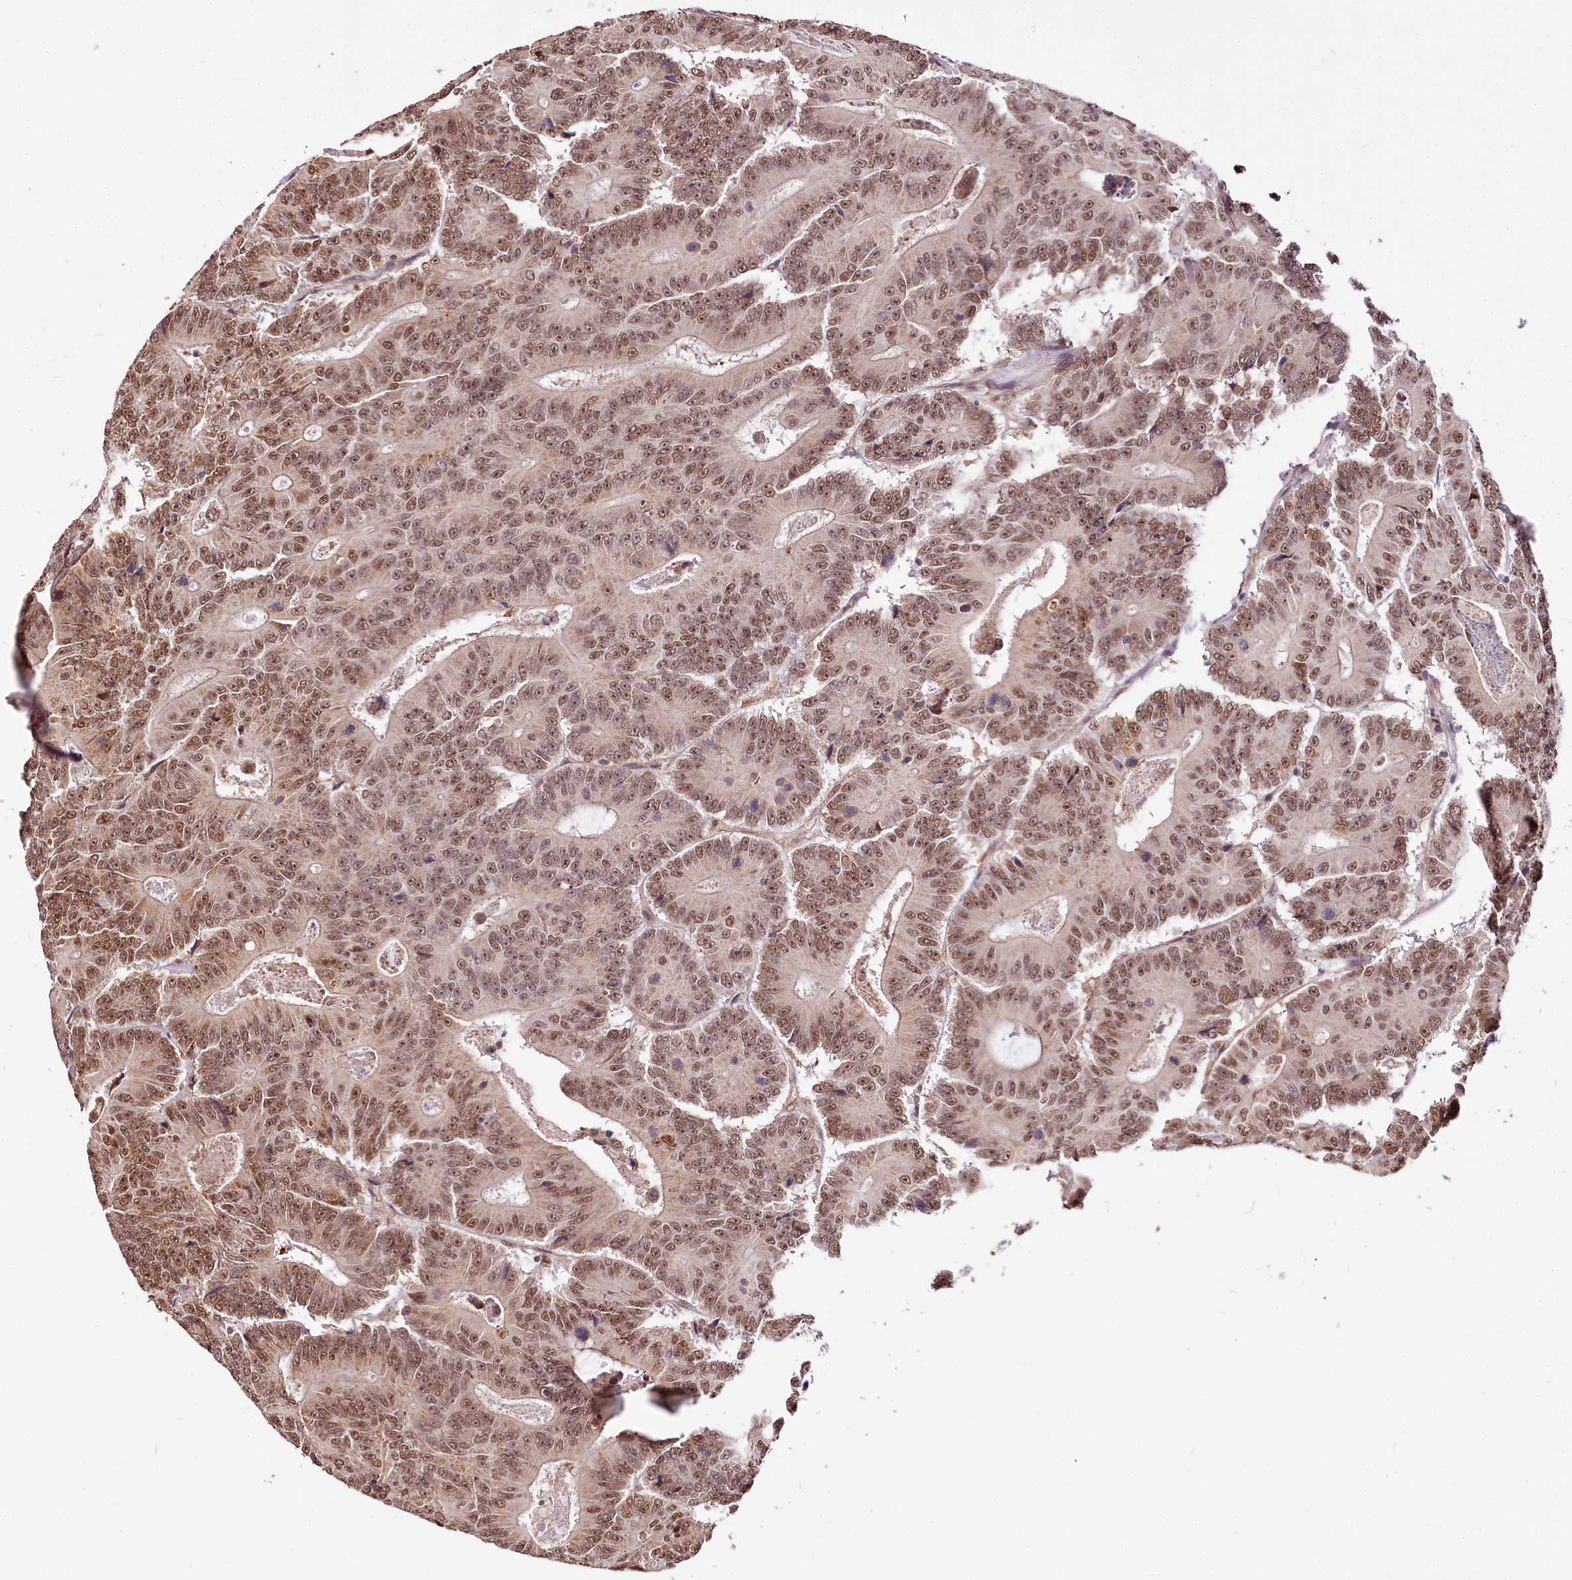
{"staining": {"intensity": "moderate", "quantity": ">75%", "location": "nuclear"}, "tissue": "colorectal cancer", "cell_type": "Tumor cells", "image_type": "cancer", "snomed": [{"axis": "morphology", "description": "Adenocarcinoma, NOS"}, {"axis": "topography", "description": "Colon"}], "caption": "Immunohistochemical staining of human colorectal cancer demonstrates moderate nuclear protein positivity in approximately >75% of tumor cells. The staining was performed using DAB, with brown indicating positive protein expression. Nuclei are stained blue with hematoxylin.", "gene": "GNL3L", "patient": {"sex": "male", "age": 83}}